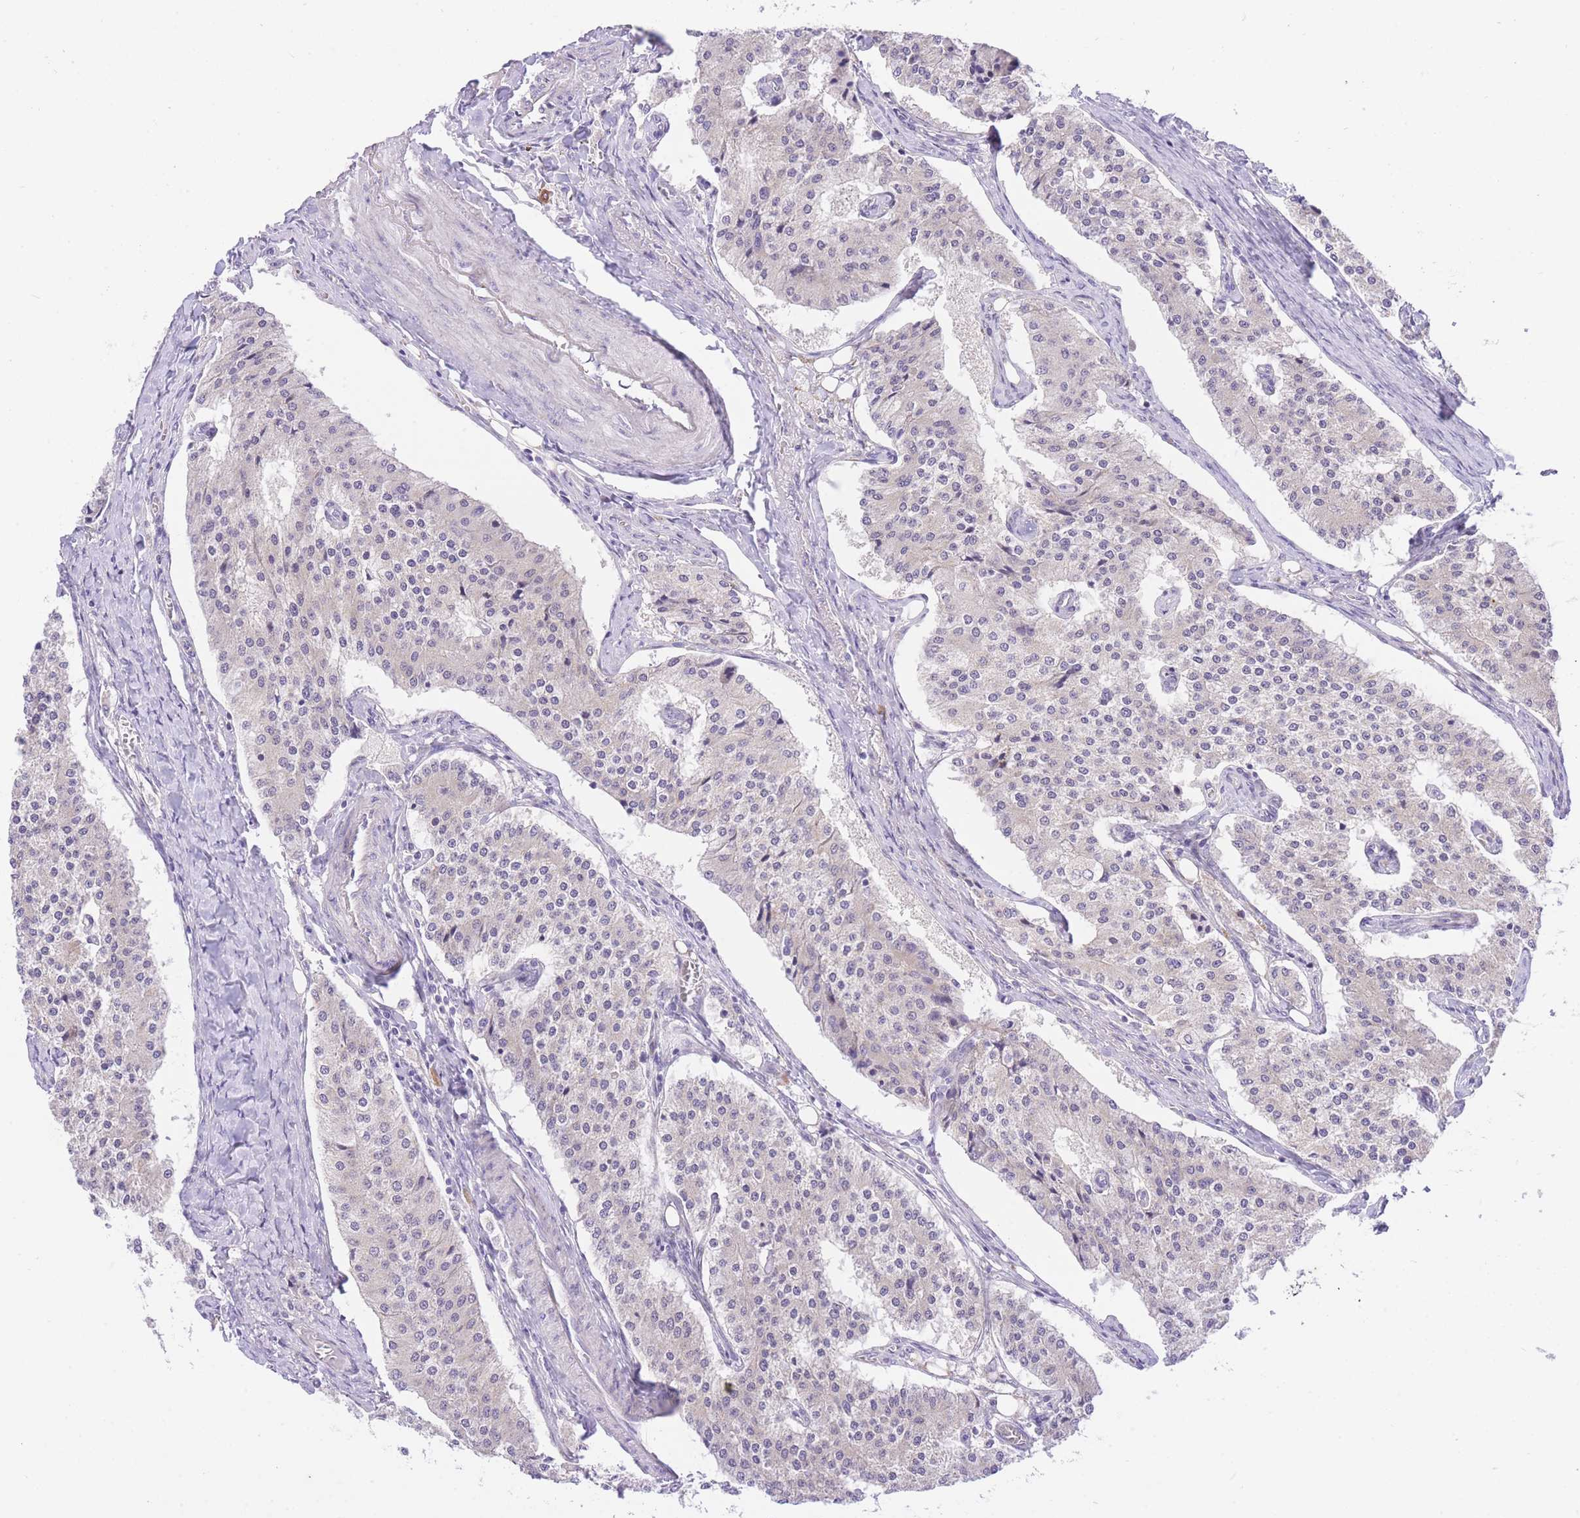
{"staining": {"intensity": "negative", "quantity": "none", "location": "none"}, "tissue": "carcinoid", "cell_type": "Tumor cells", "image_type": "cancer", "snomed": [{"axis": "morphology", "description": "Carcinoid, malignant, NOS"}, {"axis": "topography", "description": "Colon"}], "caption": "This is an IHC micrograph of carcinoid. There is no expression in tumor cells.", "gene": "UBXN7", "patient": {"sex": "female", "age": 52}}